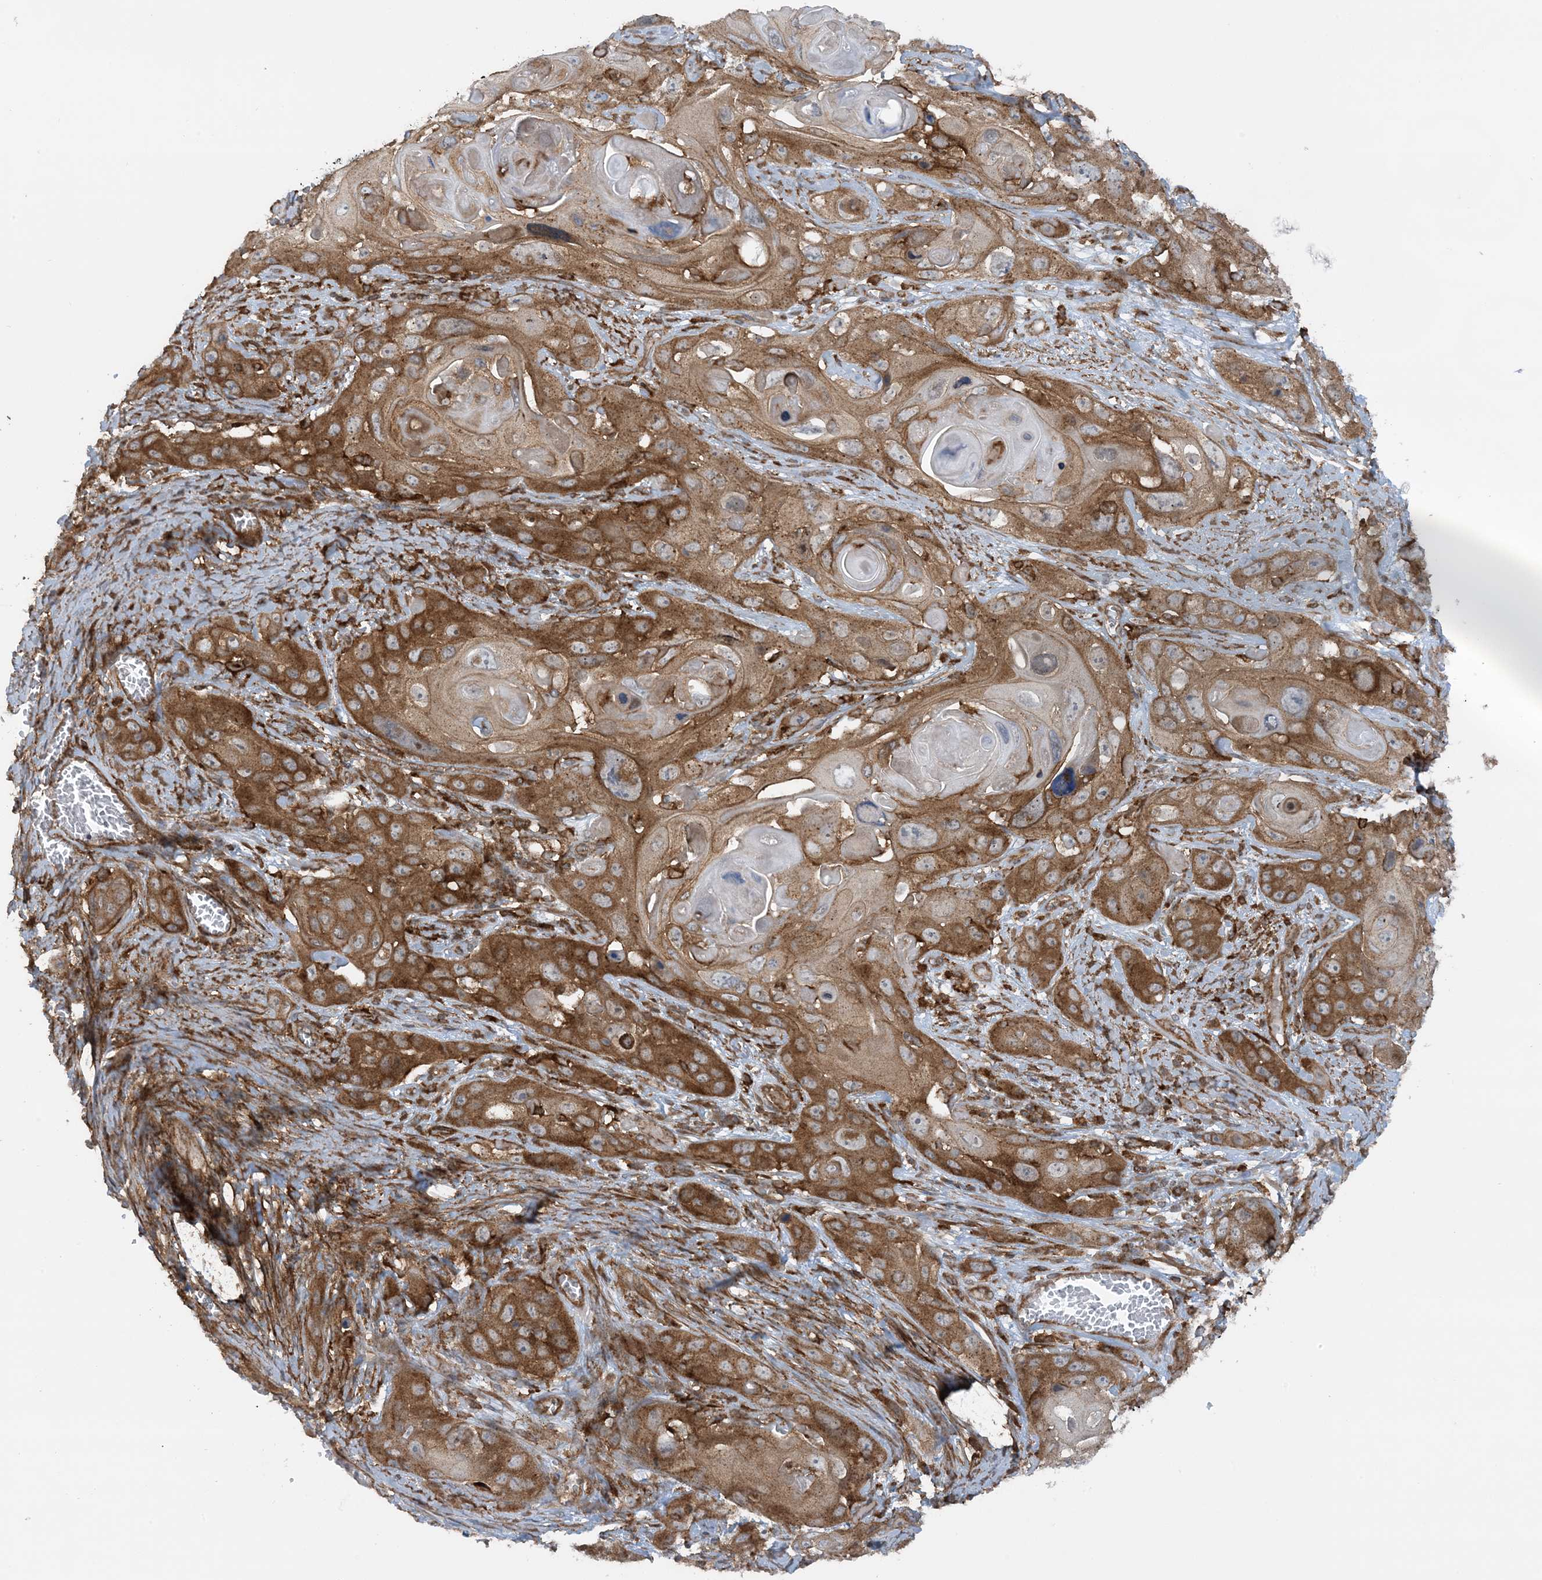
{"staining": {"intensity": "moderate", "quantity": ">75%", "location": "cytoplasmic/membranous"}, "tissue": "skin cancer", "cell_type": "Tumor cells", "image_type": "cancer", "snomed": [{"axis": "morphology", "description": "Squamous cell carcinoma, NOS"}, {"axis": "topography", "description": "Skin"}], "caption": "Immunohistochemical staining of human skin squamous cell carcinoma displays moderate cytoplasmic/membranous protein positivity in about >75% of tumor cells.", "gene": "STAM2", "patient": {"sex": "male", "age": 55}}